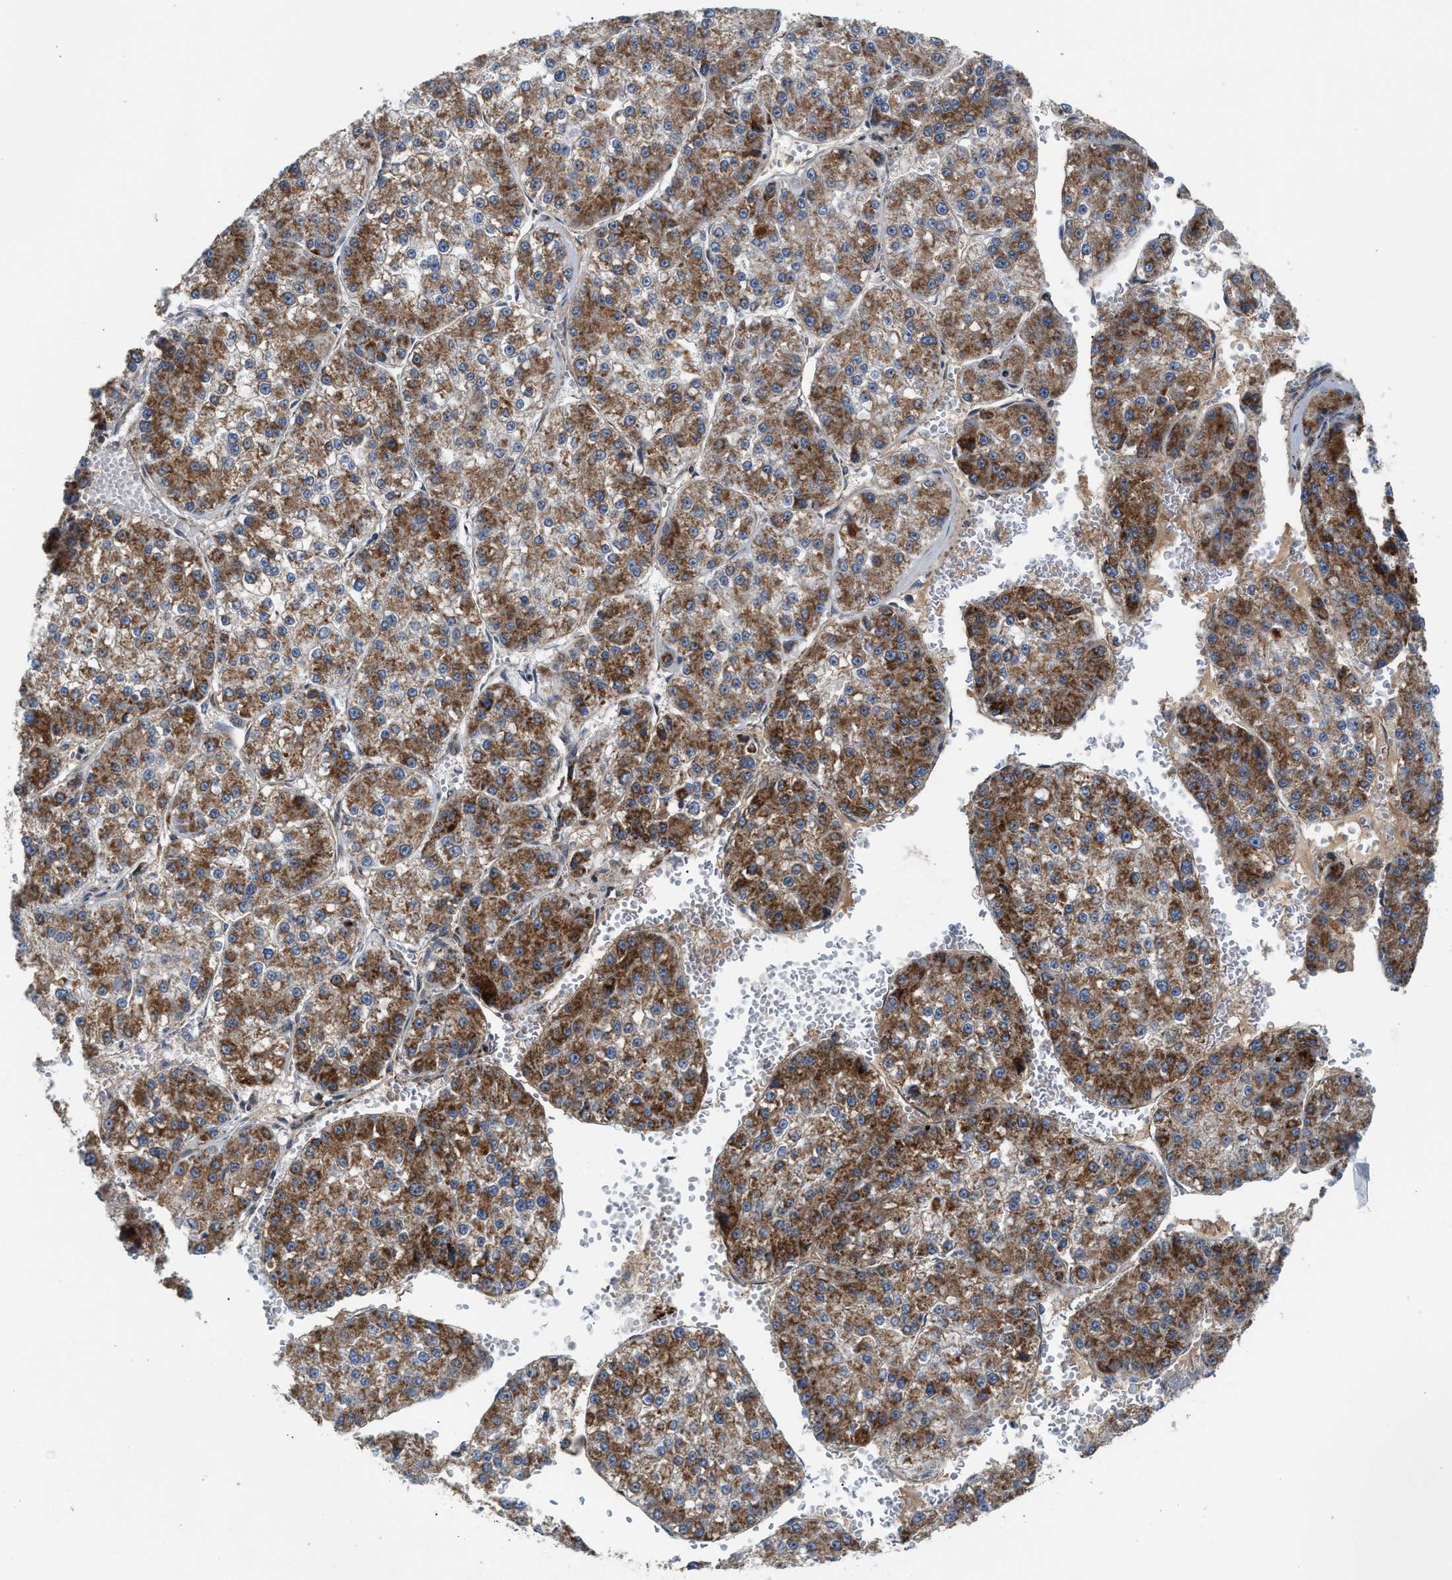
{"staining": {"intensity": "moderate", "quantity": ">75%", "location": "cytoplasmic/membranous"}, "tissue": "liver cancer", "cell_type": "Tumor cells", "image_type": "cancer", "snomed": [{"axis": "morphology", "description": "Carcinoma, Hepatocellular, NOS"}, {"axis": "topography", "description": "Liver"}], "caption": "Protein expression analysis of liver cancer (hepatocellular carcinoma) displays moderate cytoplasmic/membranous expression in about >75% of tumor cells. The staining was performed using DAB, with brown indicating positive protein expression. Nuclei are stained blue with hematoxylin.", "gene": "PMPCA", "patient": {"sex": "female", "age": 73}}